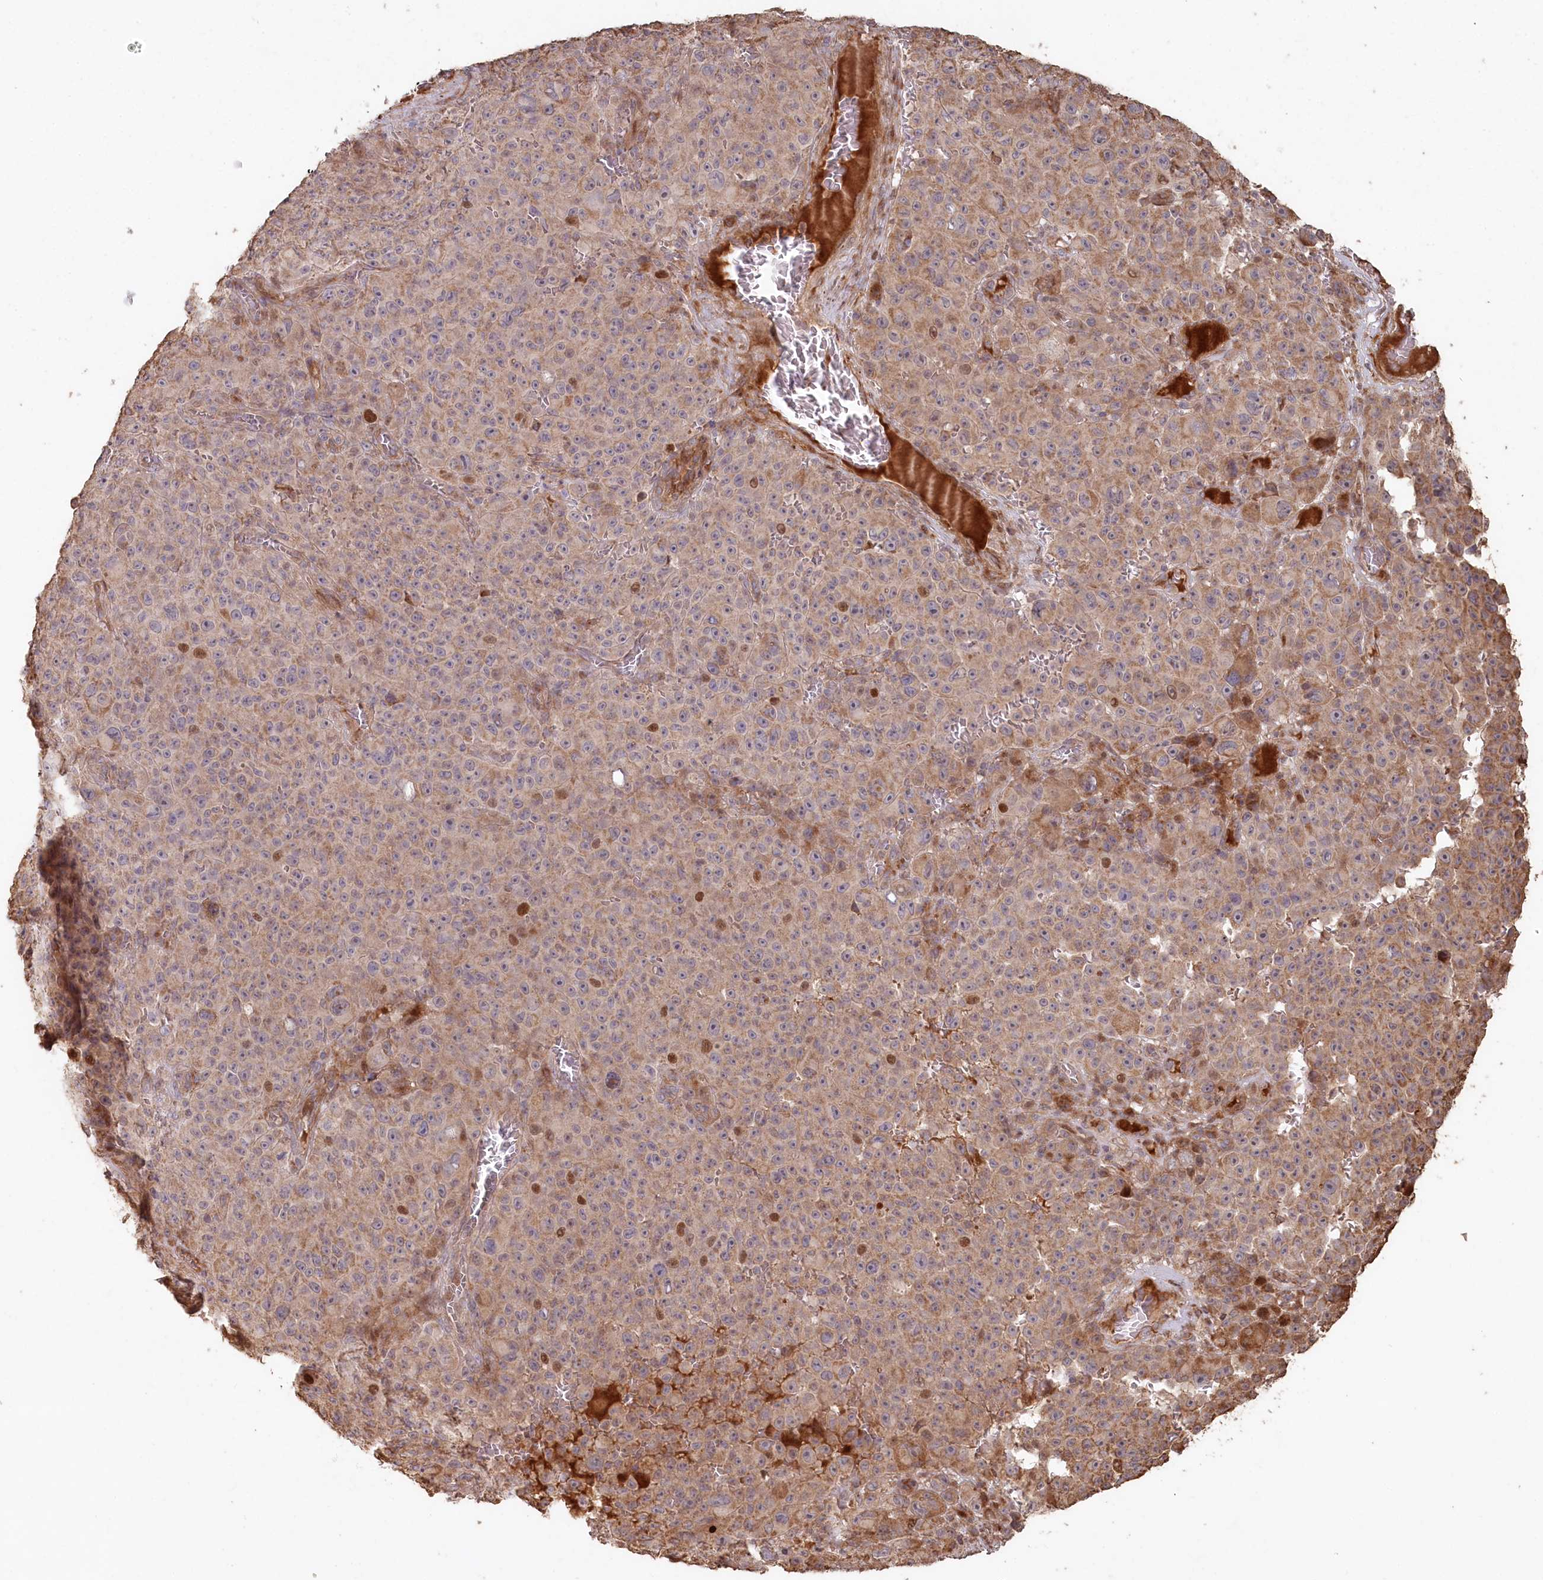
{"staining": {"intensity": "moderate", "quantity": ">75%", "location": "cytoplasmic/membranous"}, "tissue": "melanoma", "cell_type": "Tumor cells", "image_type": "cancer", "snomed": [{"axis": "morphology", "description": "Malignant melanoma, NOS"}, {"axis": "topography", "description": "Skin"}], "caption": "Immunohistochemical staining of malignant melanoma displays medium levels of moderate cytoplasmic/membranous protein positivity in approximately >75% of tumor cells.", "gene": "HAL", "patient": {"sex": "female", "age": 82}}